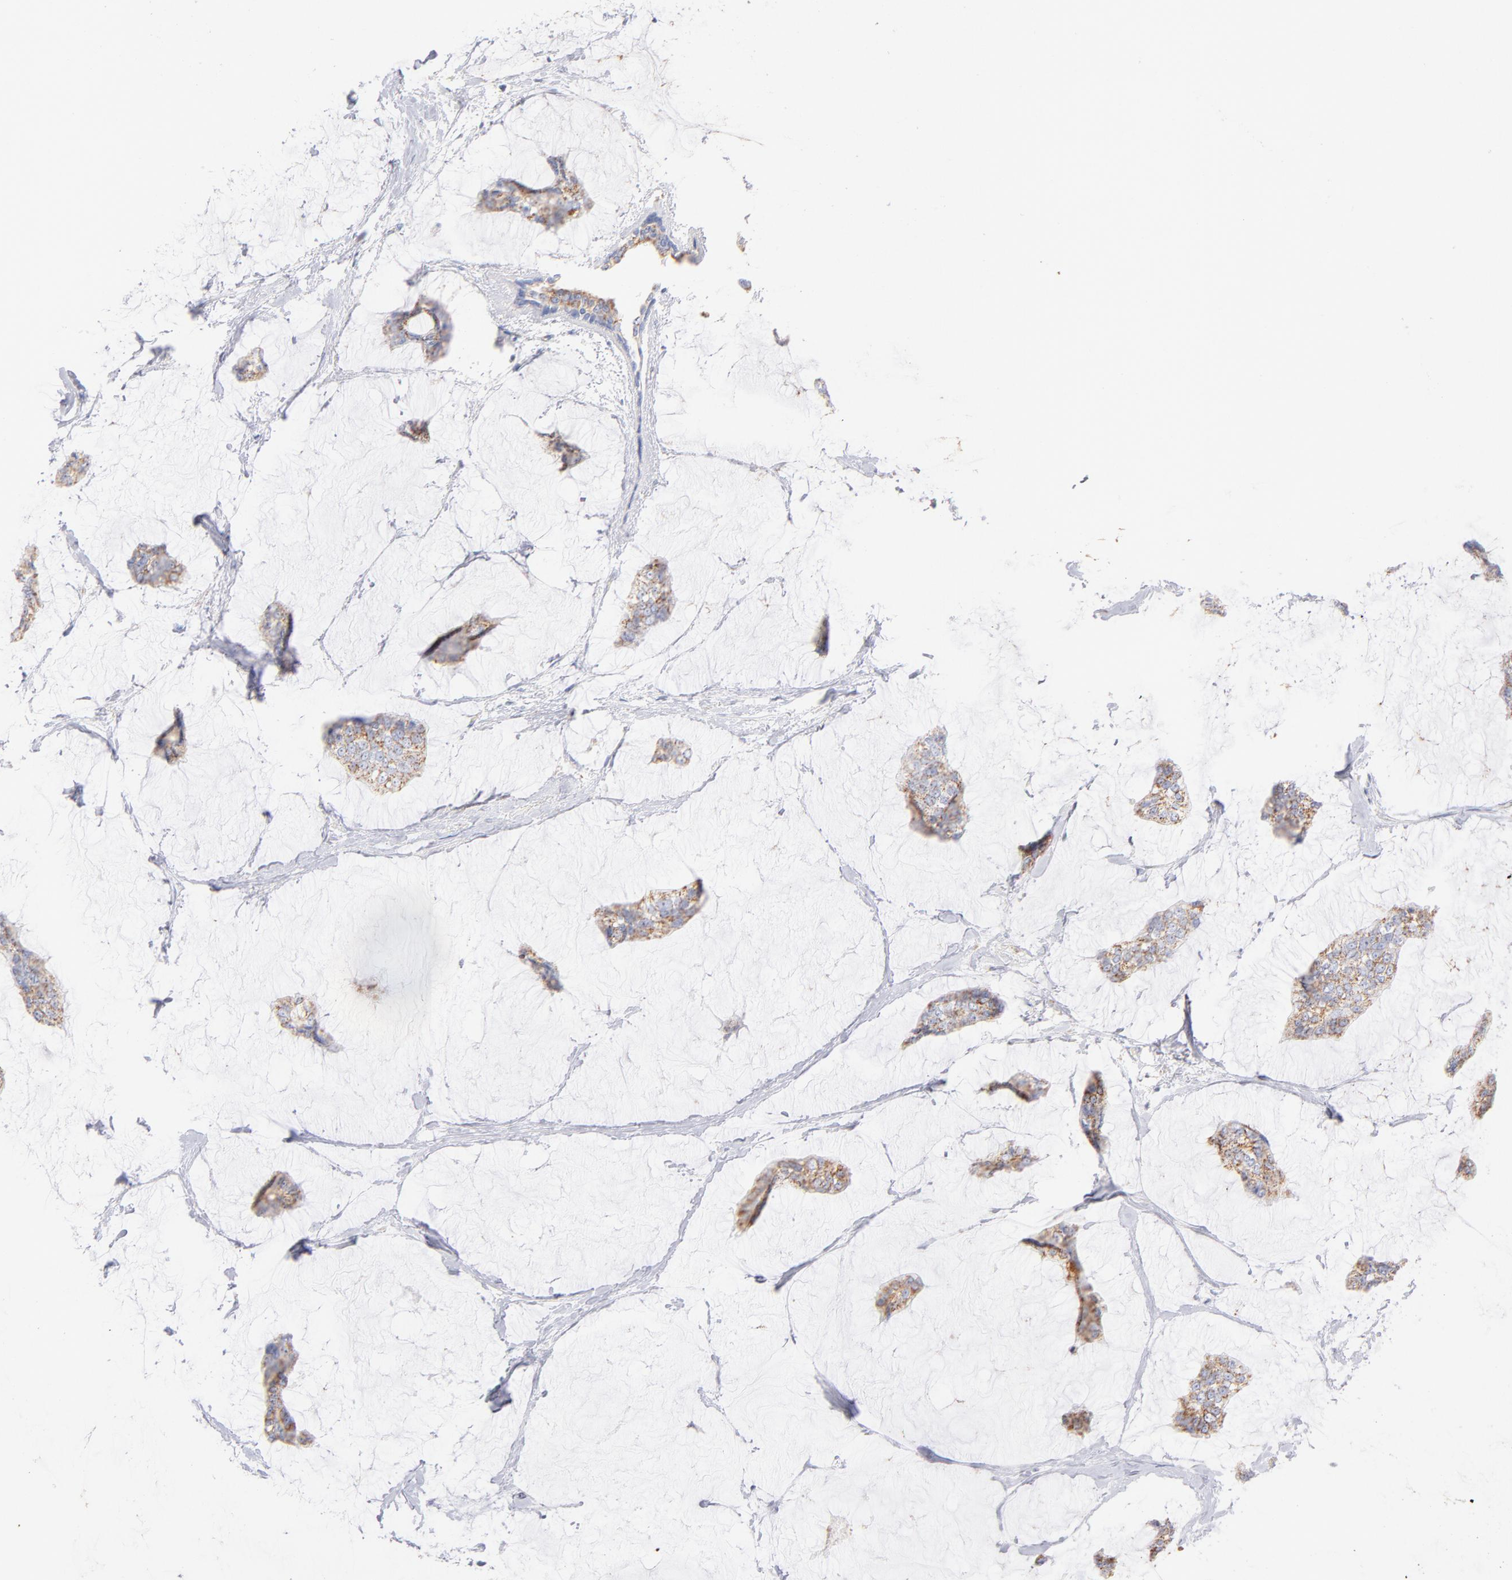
{"staining": {"intensity": "moderate", "quantity": ">75%", "location": "cytoplasmic/membranous"}, "tissue": "breast cancer", "cell_type": "Tumor cells", "image_type": "cancer", "snomed": [{"axis": "morphology", "description": "Duct carcinoma"}, {"axis": "topography", "description": "Breast"}], "caption": "Moderate cytoplasmic/membranous expression is present in approximately >75% of tumor cells in breast cancer (intraductal carcinoma).", "gene": "AIFM1", "patient": {"sex": "female", "age": 93}}